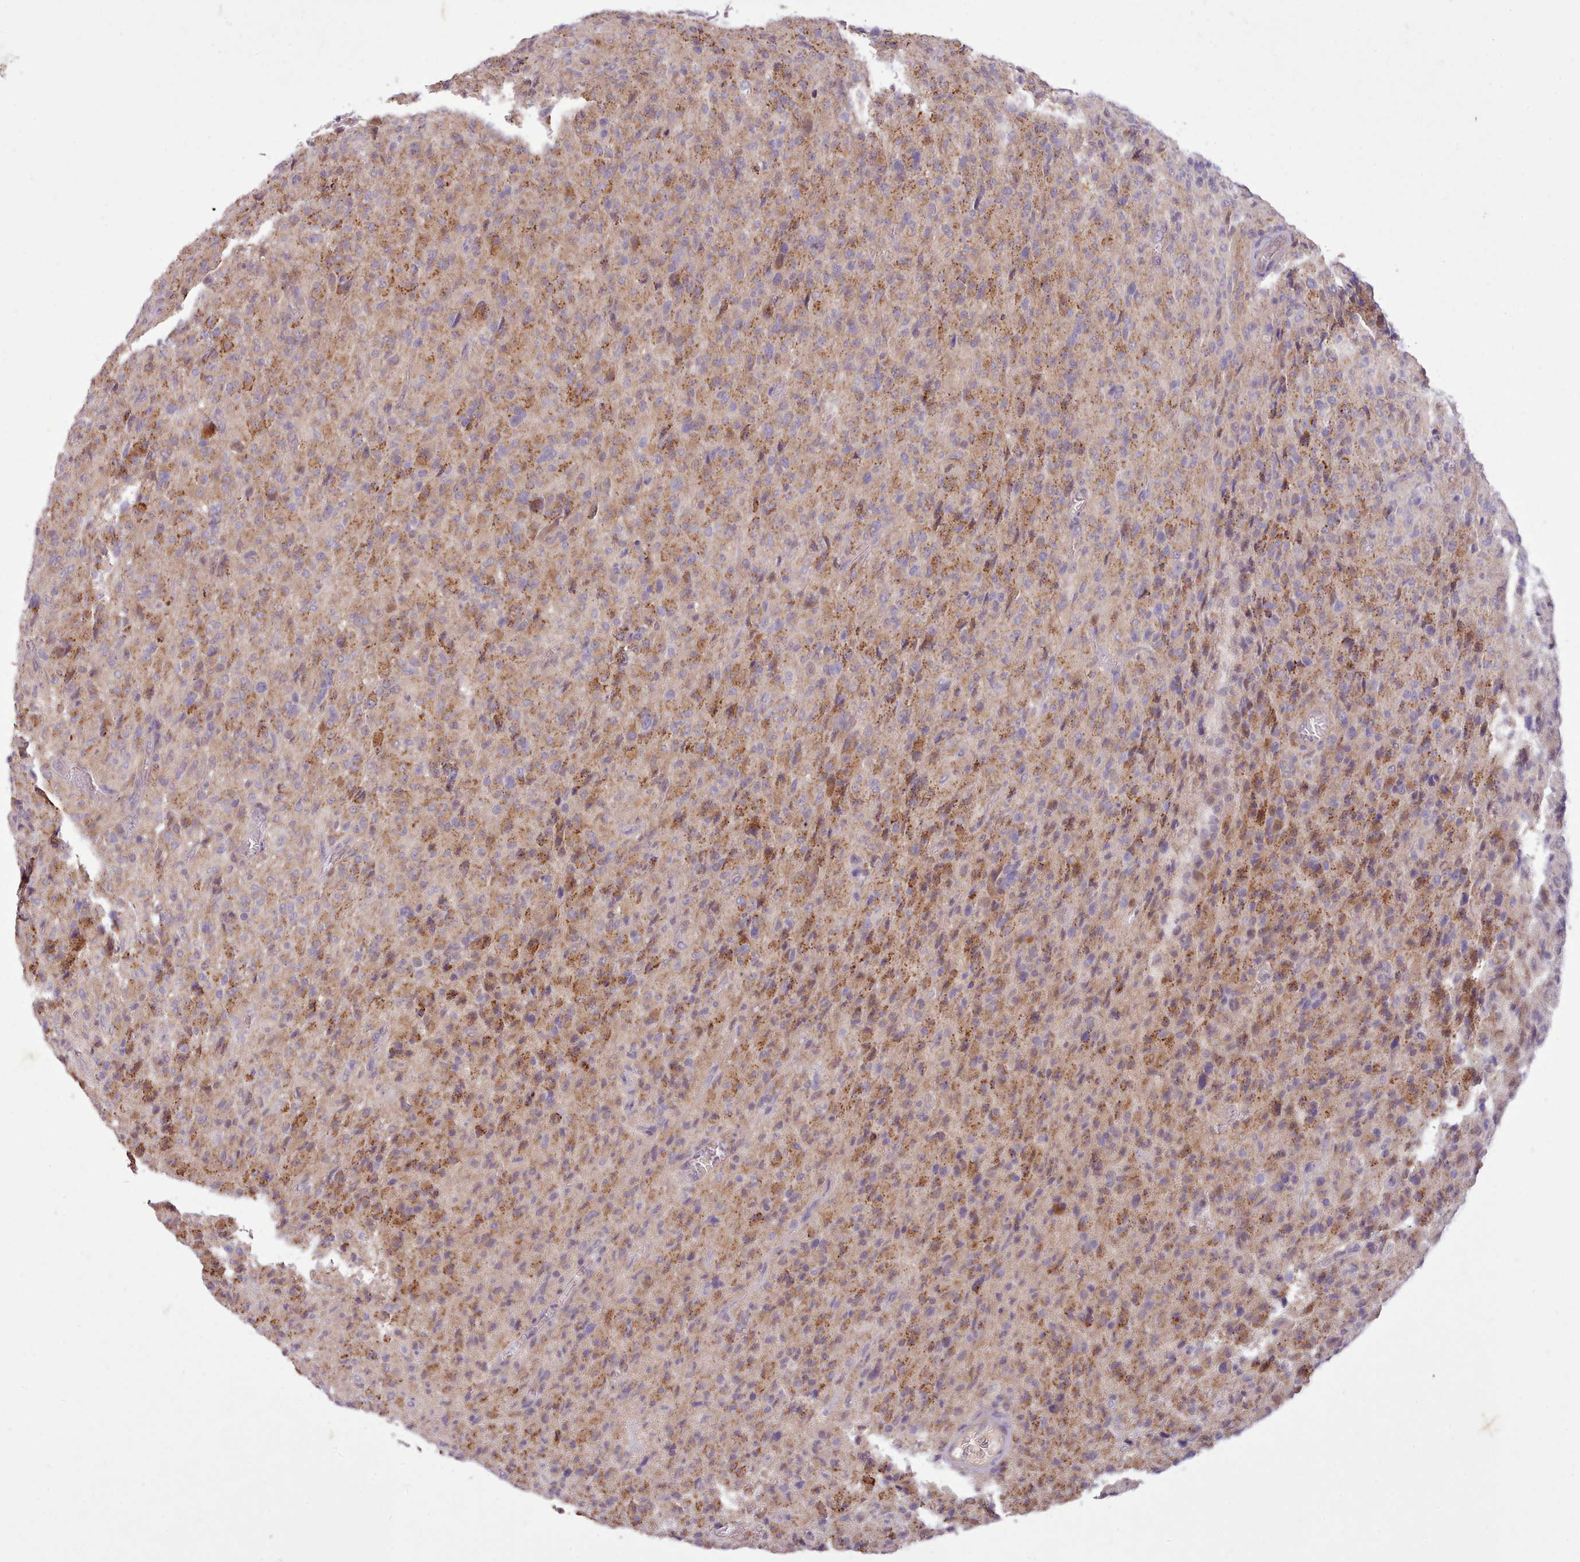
{"staining": {"intensity": "moderate", "quantity": "<25%", "location": "cytoplasmic/membranous"}, "tissue": "glioma", "cell_type": "Tumor cells", "image_type": "cancer", "snomed": [{"axis": "morphology", "description": "Glioma, malignant, High grade"}, {"axis": "topography", "description": "Brain"}], "caption": "This image exhibits glioma stained with IHC to label a protein in brown. The cytoplasmic/membranous of tumor cells show moderate positivity for the protein. Nuclei are counter-stained blue.", "gene": "NMRK1", "patient": {"sex": "female", "age": 57}}